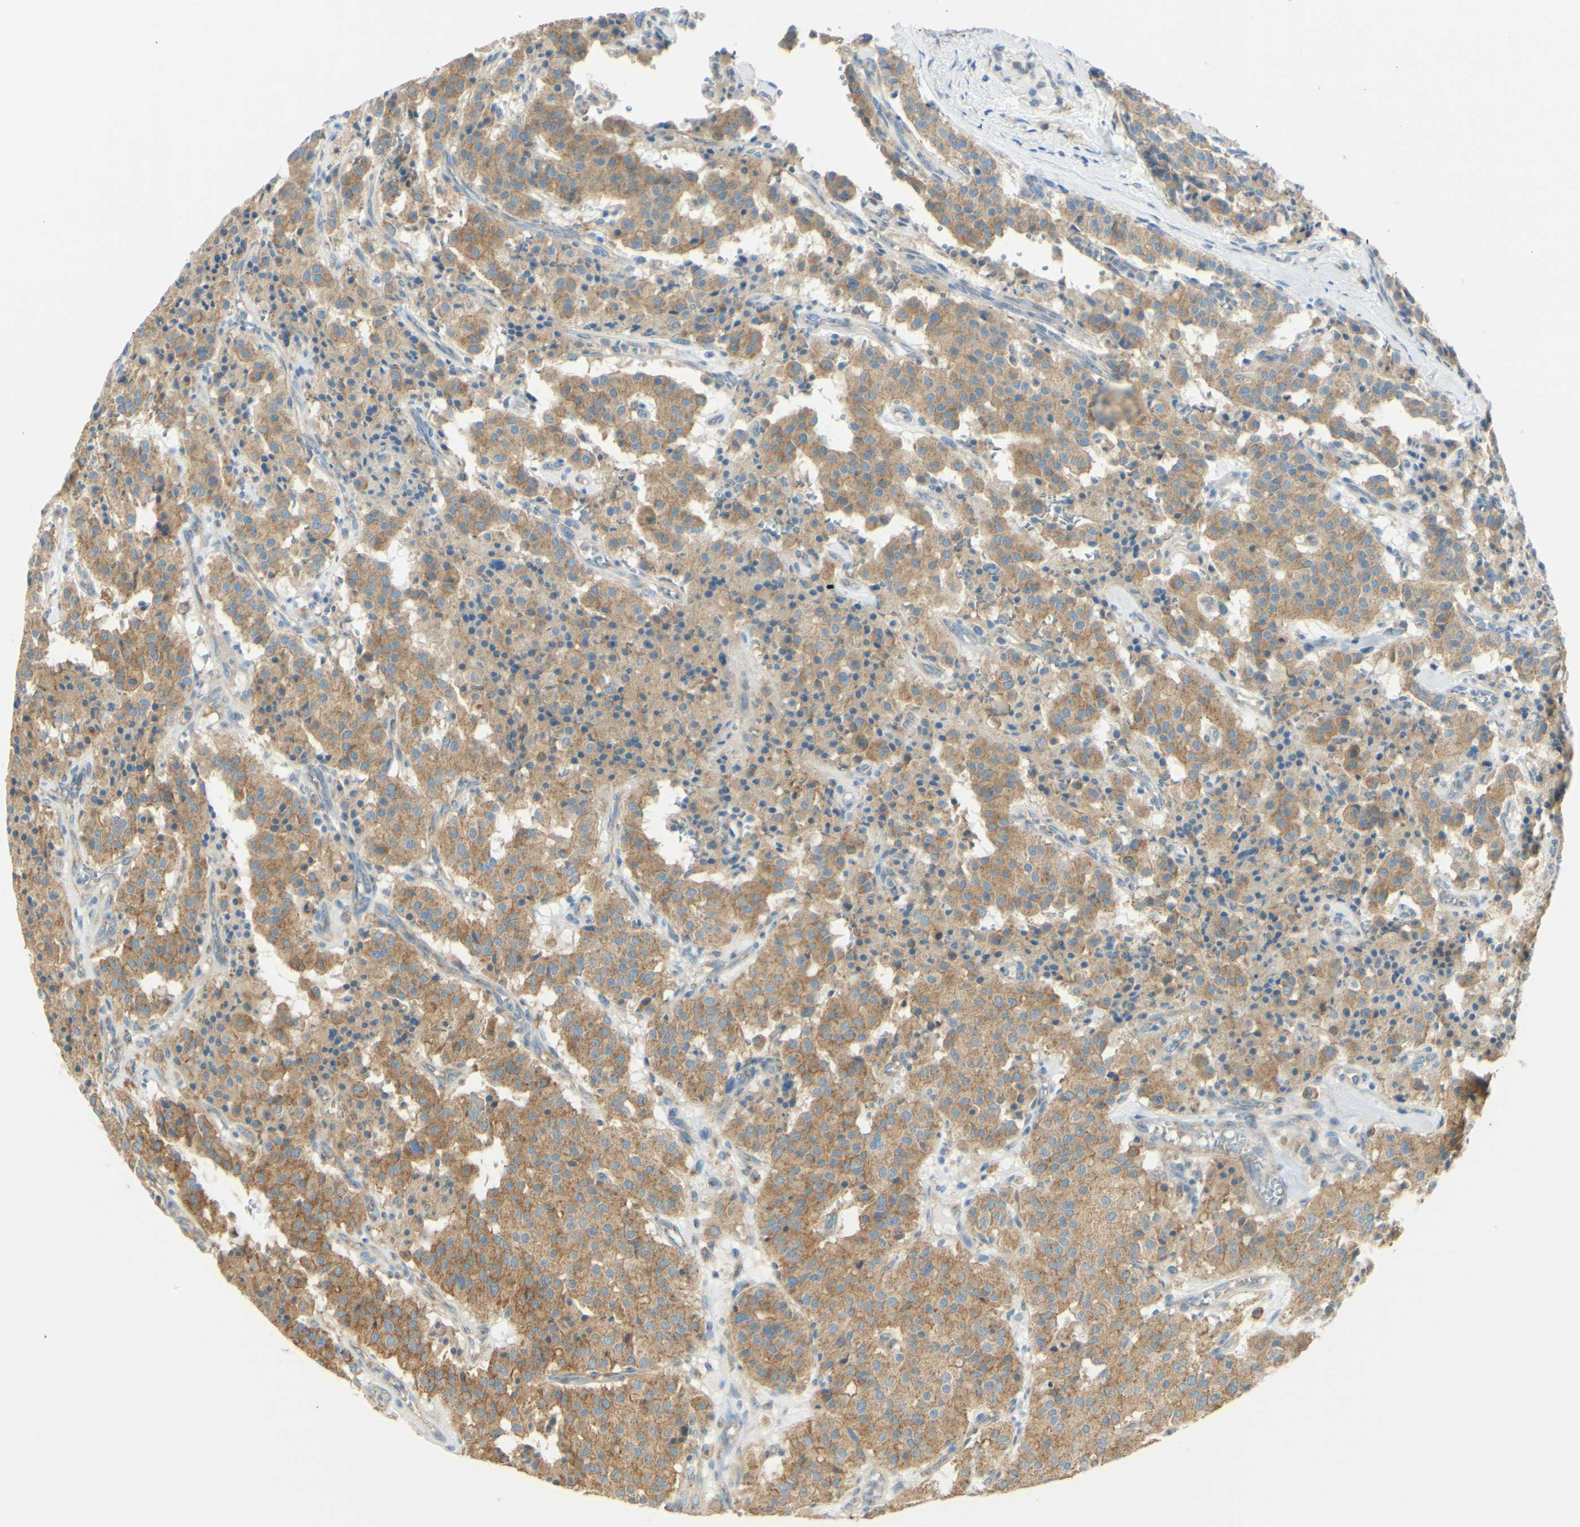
{"staining": {"intensity": "moderate", "quantity": ">75%", "location": "cytoplasmic/membranous"}, "tissue": "carcinoid", "cell_type": "Tumor cells", "image_type": "cancer", "snomed": [{"axis": "morphology", "description": "Carcinoid, malignant, NOS"}, {"axis": "topography", "description": "Lung"}], "caption": "The micrograph reveals a brown stain indicating the presence of a protein in the cytoplasmic/membranous of tumor cells in carcinoid.", "gene": "CLTC", "patient": {"sex": "male", "age": 30}}